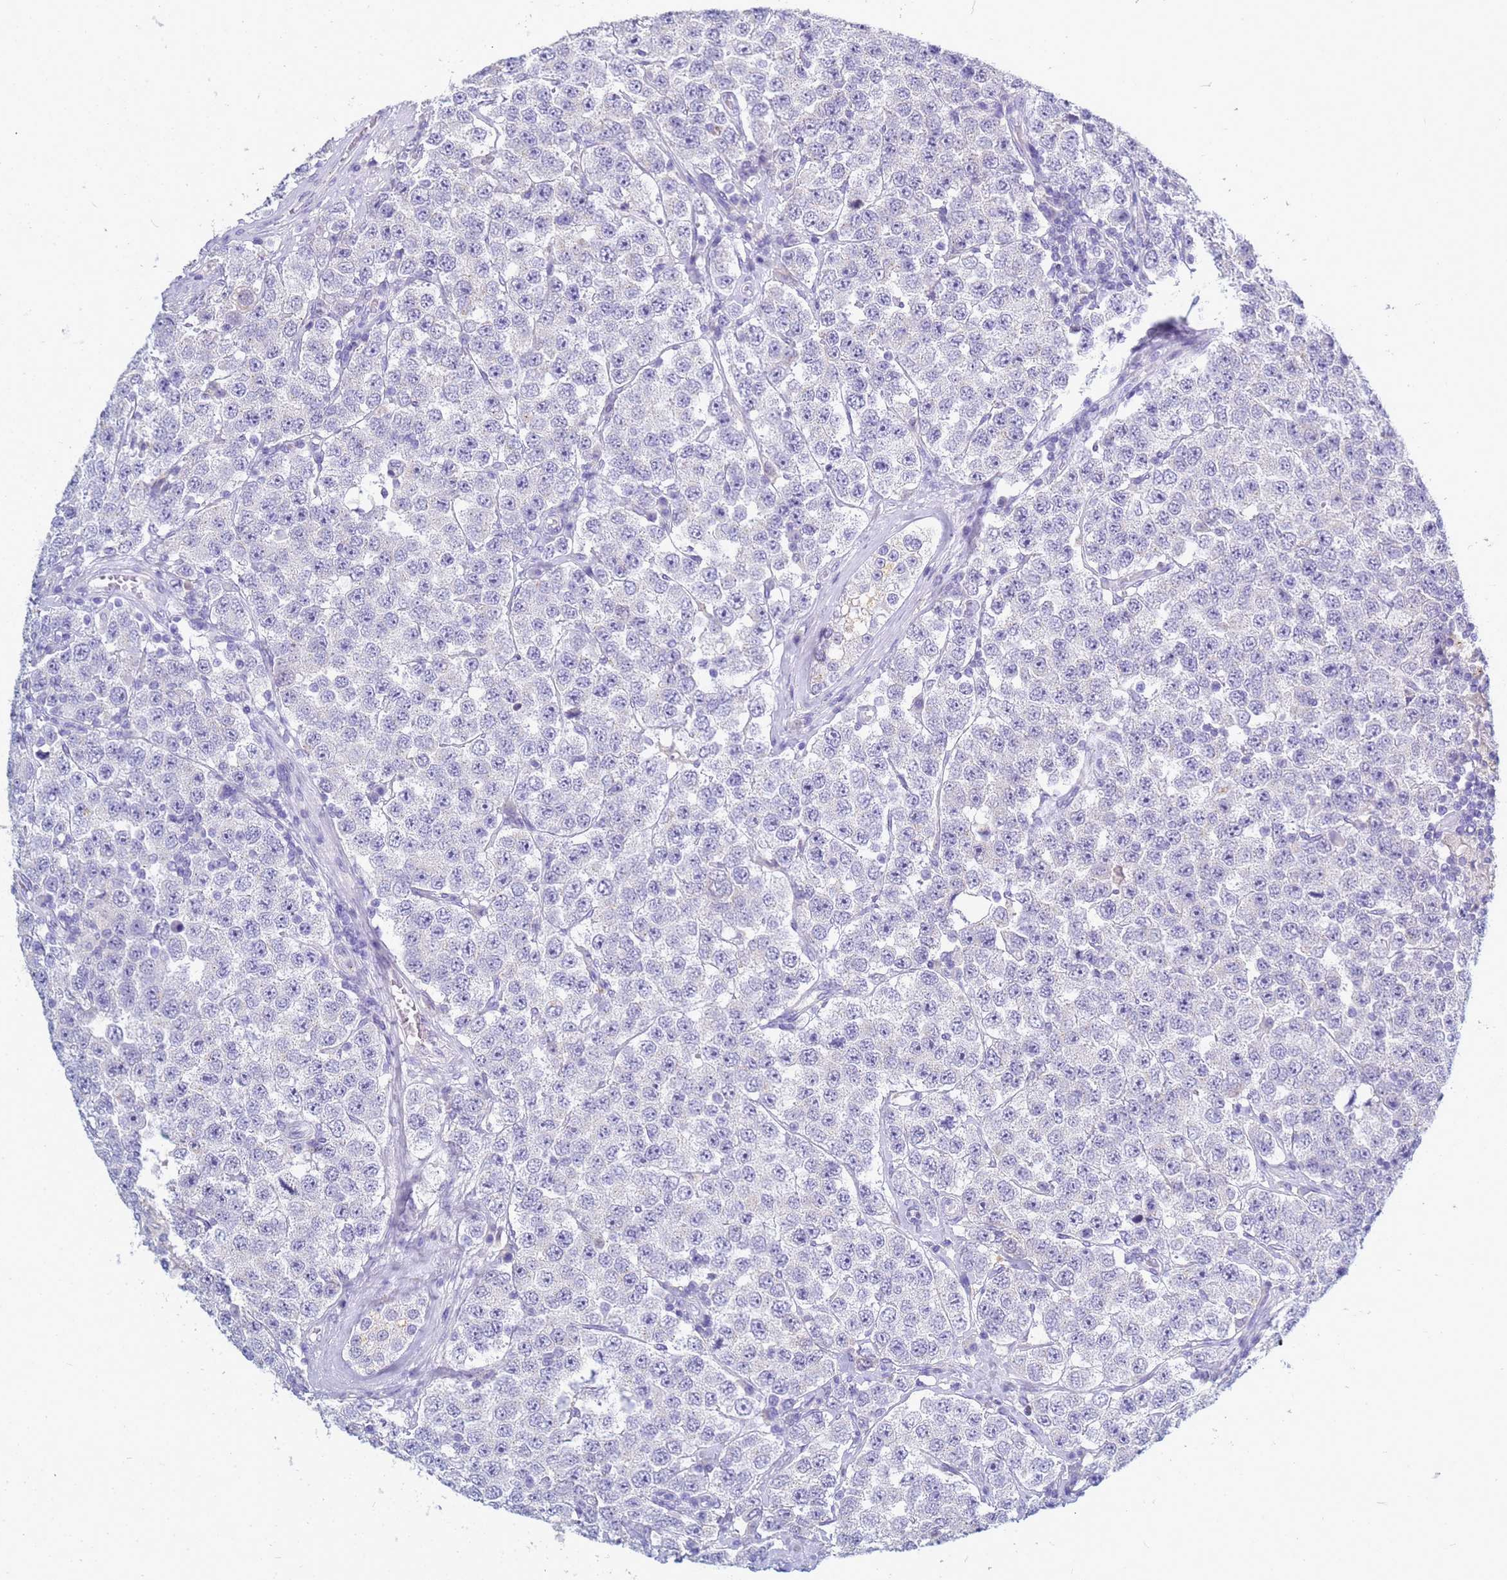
{"staining": {"intensity": "negative", "quantity": "none", "location": "none"}, "tissue": "testis cancer", "cell_type": "Tumor cells", "image_type": "cancer", "snomed": [{"axis": "morphology", "description": "Seminoma, NOS"}, {"axis": "topography", "description": "Testis"}], "caption": "This is a histopathology image of IHC staining of testis cancer, which shows no positivity in tumor cells.", "gene": "B3GNT8", "patient": {"sex": "male", "age": 28}}